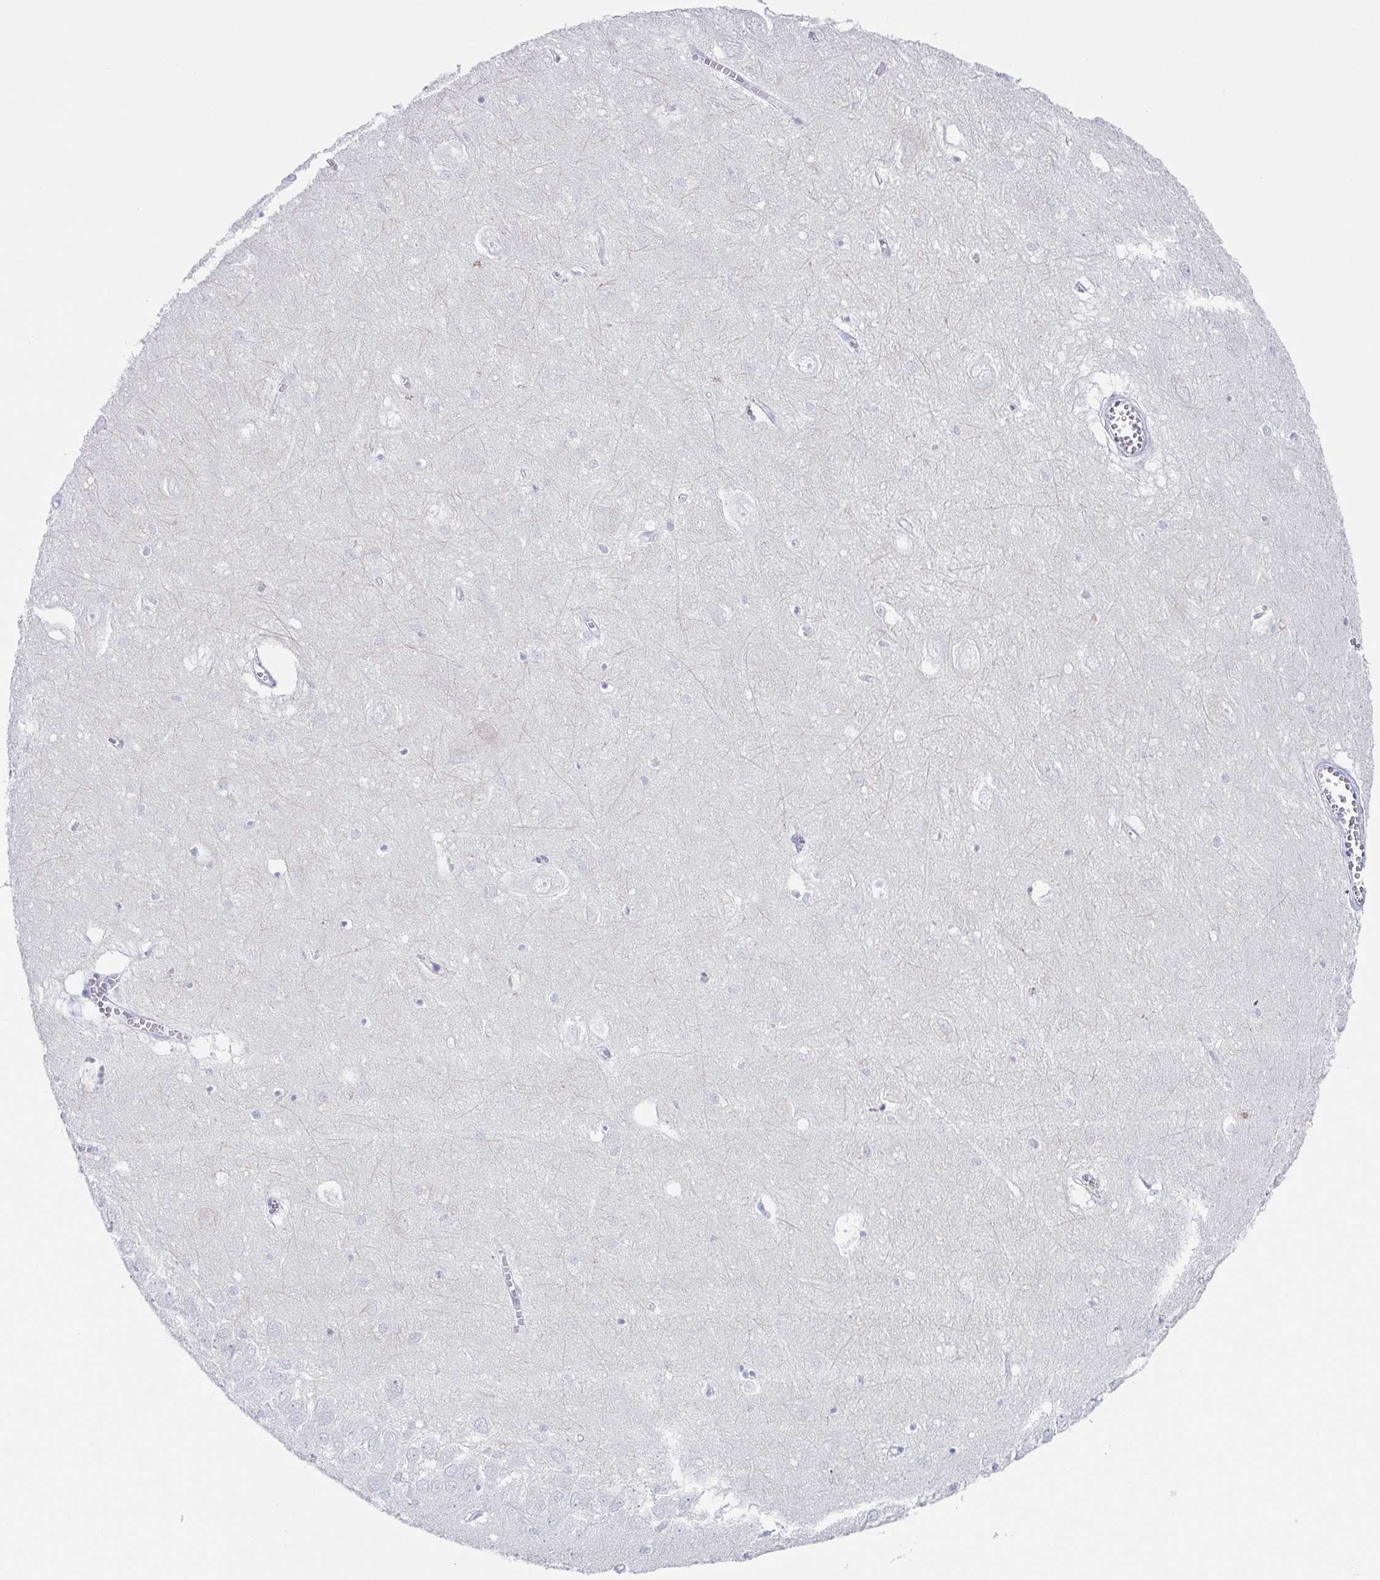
{"staining": {"intensity": "negative", "quantity": "none", "location": "none"}, "tissue": "hippocampus", "cell_type": "Glial cells", "image_type": "normal", "snomed": [{"axis": "morphology", "description": "Normal tissue, NOS"}, {"axis": "topography", "description": "Hippocampus"}], "caption": "Glial cells are negative for brown protein staining in normal hippocampus. Brightfield microscopy of IHC stained with DAB (brown) and hematoxylin (blue), captured at high magnification.", "gene": "HTR2A", "patient": {"sex": "female", "age": 64}}